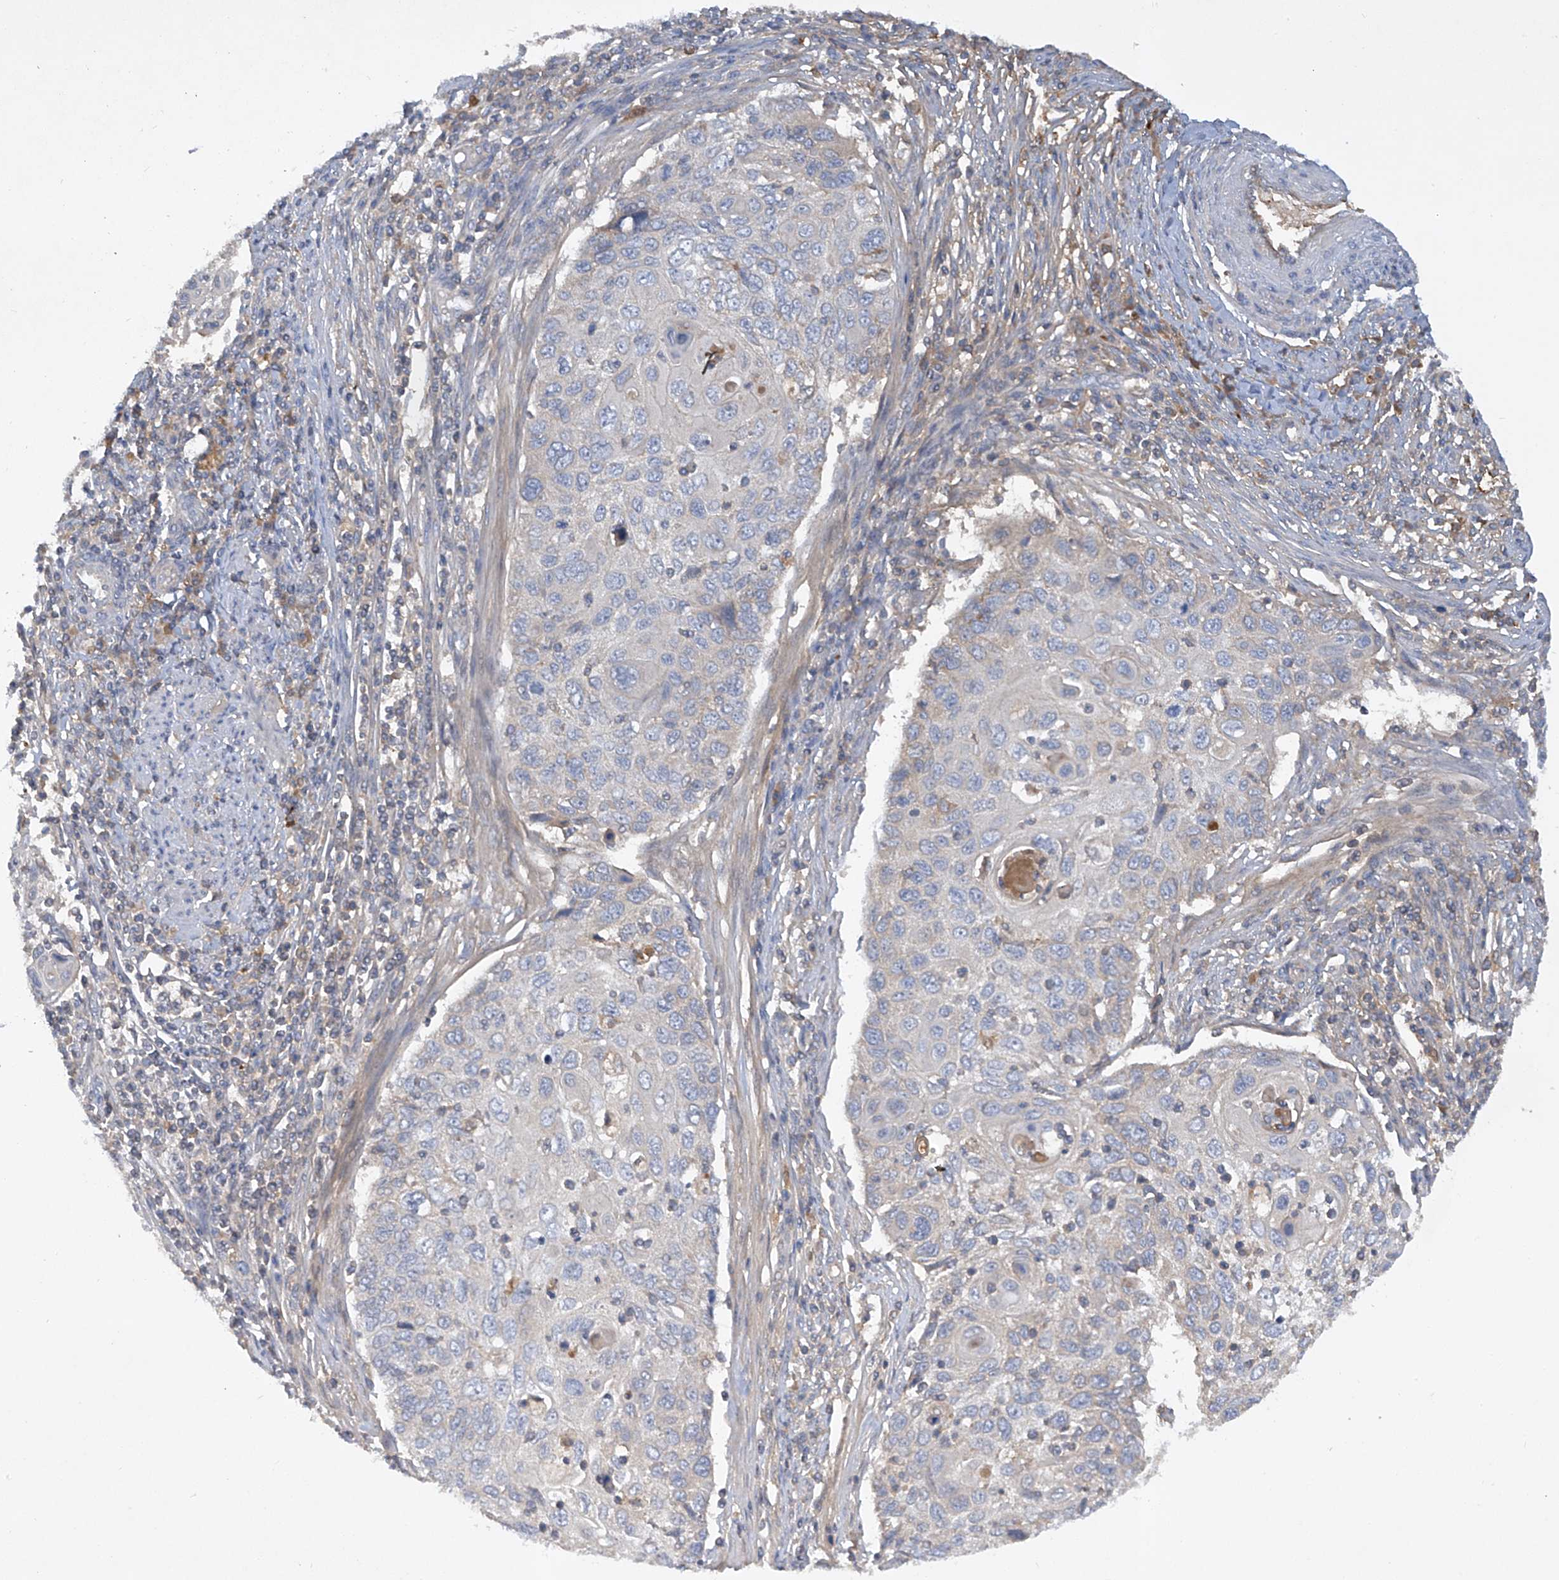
{"staining": {"intensity": "negative", "quantity": "none", "location": "none"}, "tissue": "cervical cancer", "cell_type": "Tumor cells", "image_type": "cancer", "snomed": [{"axis": "morphology", "description": "Squamous cell carcinoma, NOS"}, {"axis": "topography", "description": "Cervix"}], "caption": "This is an immunohistochemistry (IHC) micrograph of squamous cell carcinoma (cervical). There is no expression in tumor cells.", "gene": "HAS3", "patient": {"sex": "female", "age": 70}}